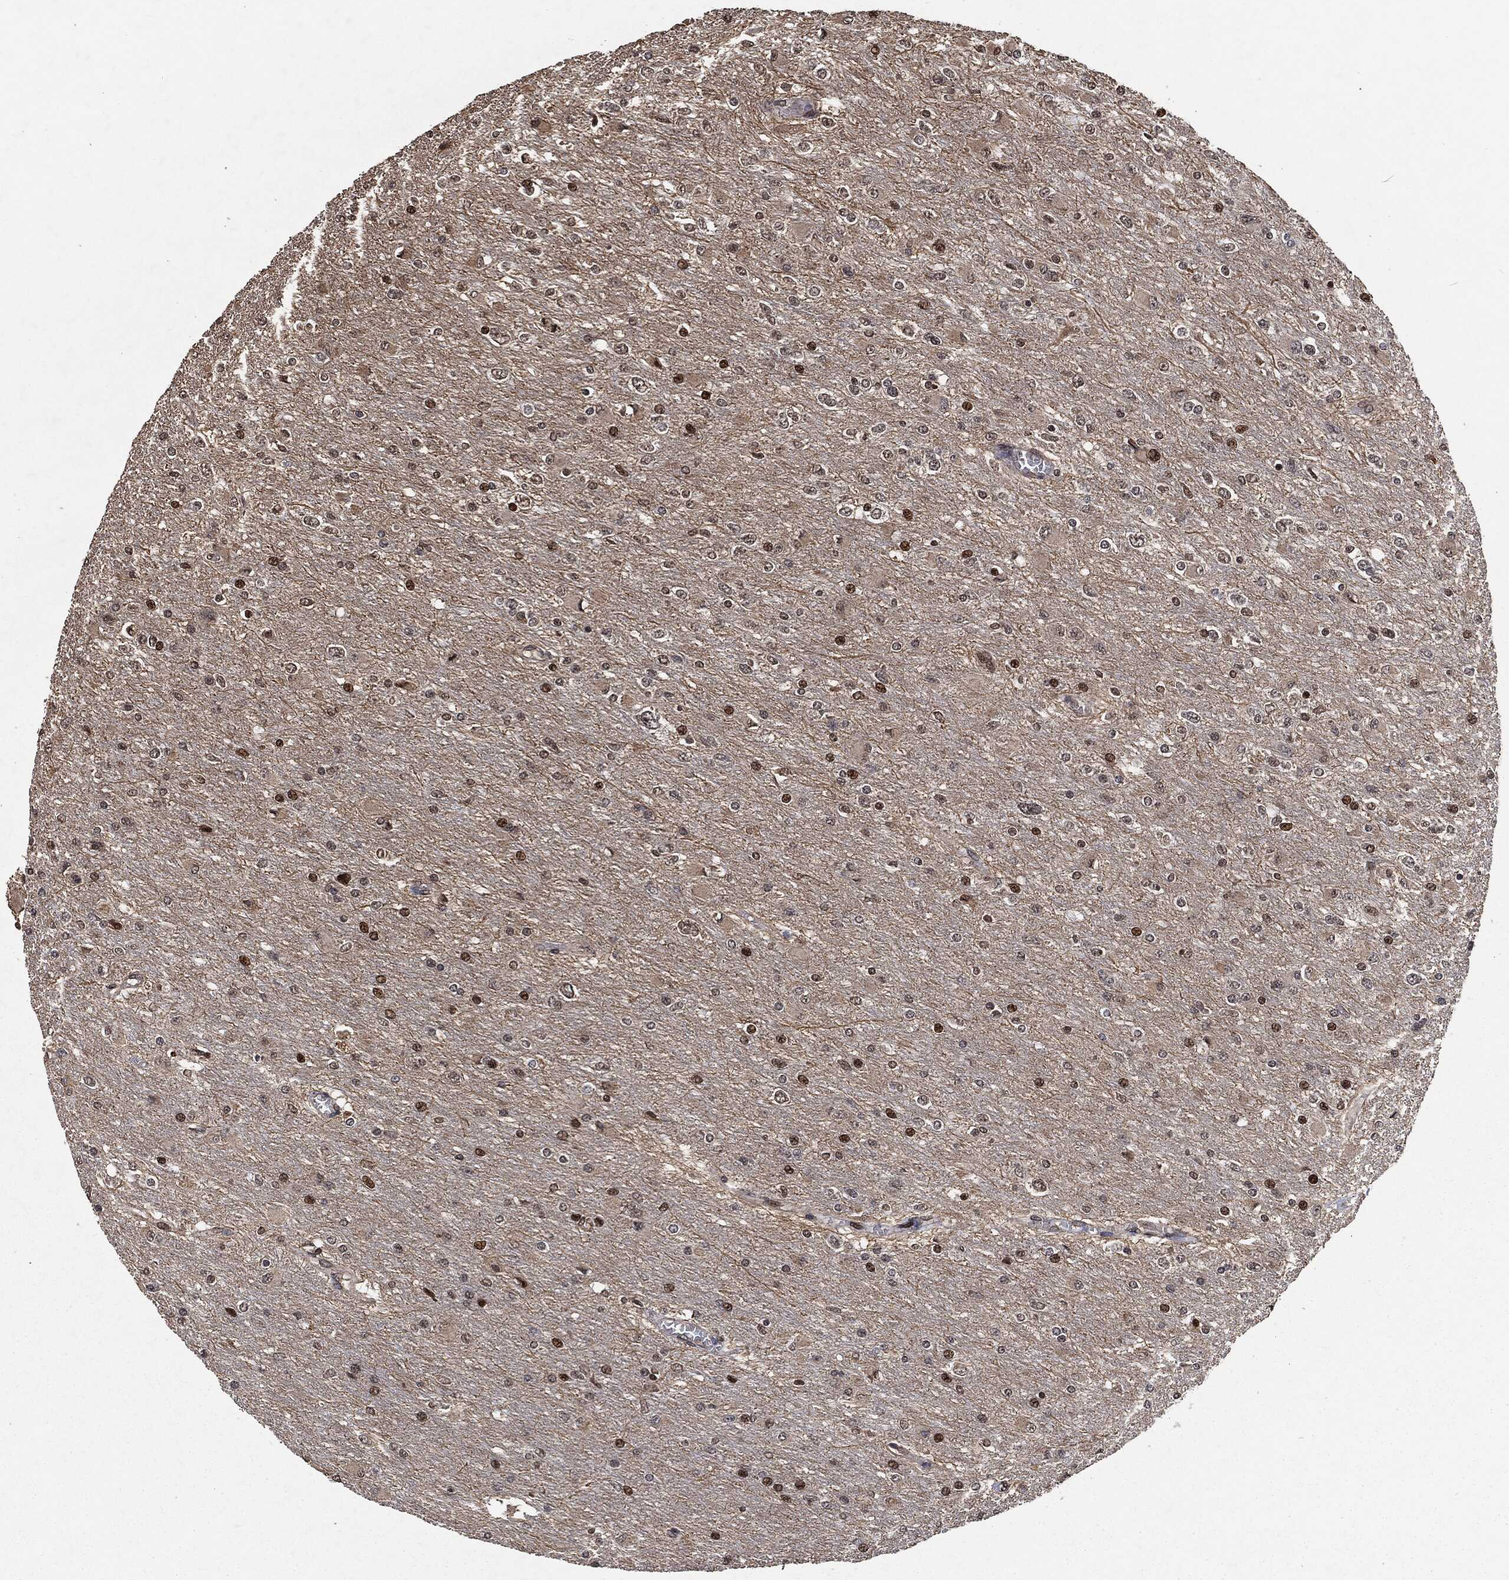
{"staining": {"intensity": "strong", "quantity": "<25%", "location": "nuclear"}, "tissue": "glioma", "cell_type": "Tumor cells", "image_type": "cancer", "snomed": [{"axis": "morphology", "description": "Glioma, malignant, High grade"}, {"axis": "topography", "description": "Cerebral cortex"}], "caption": "High-power microscopy captured an immunohistochemistry (IHC) micrograph of glioma, revealing strong nuclear staining in about <25% of tumor cells.", "gene": "SNAI1", "patient": {"sex": "female", "age": 36}}